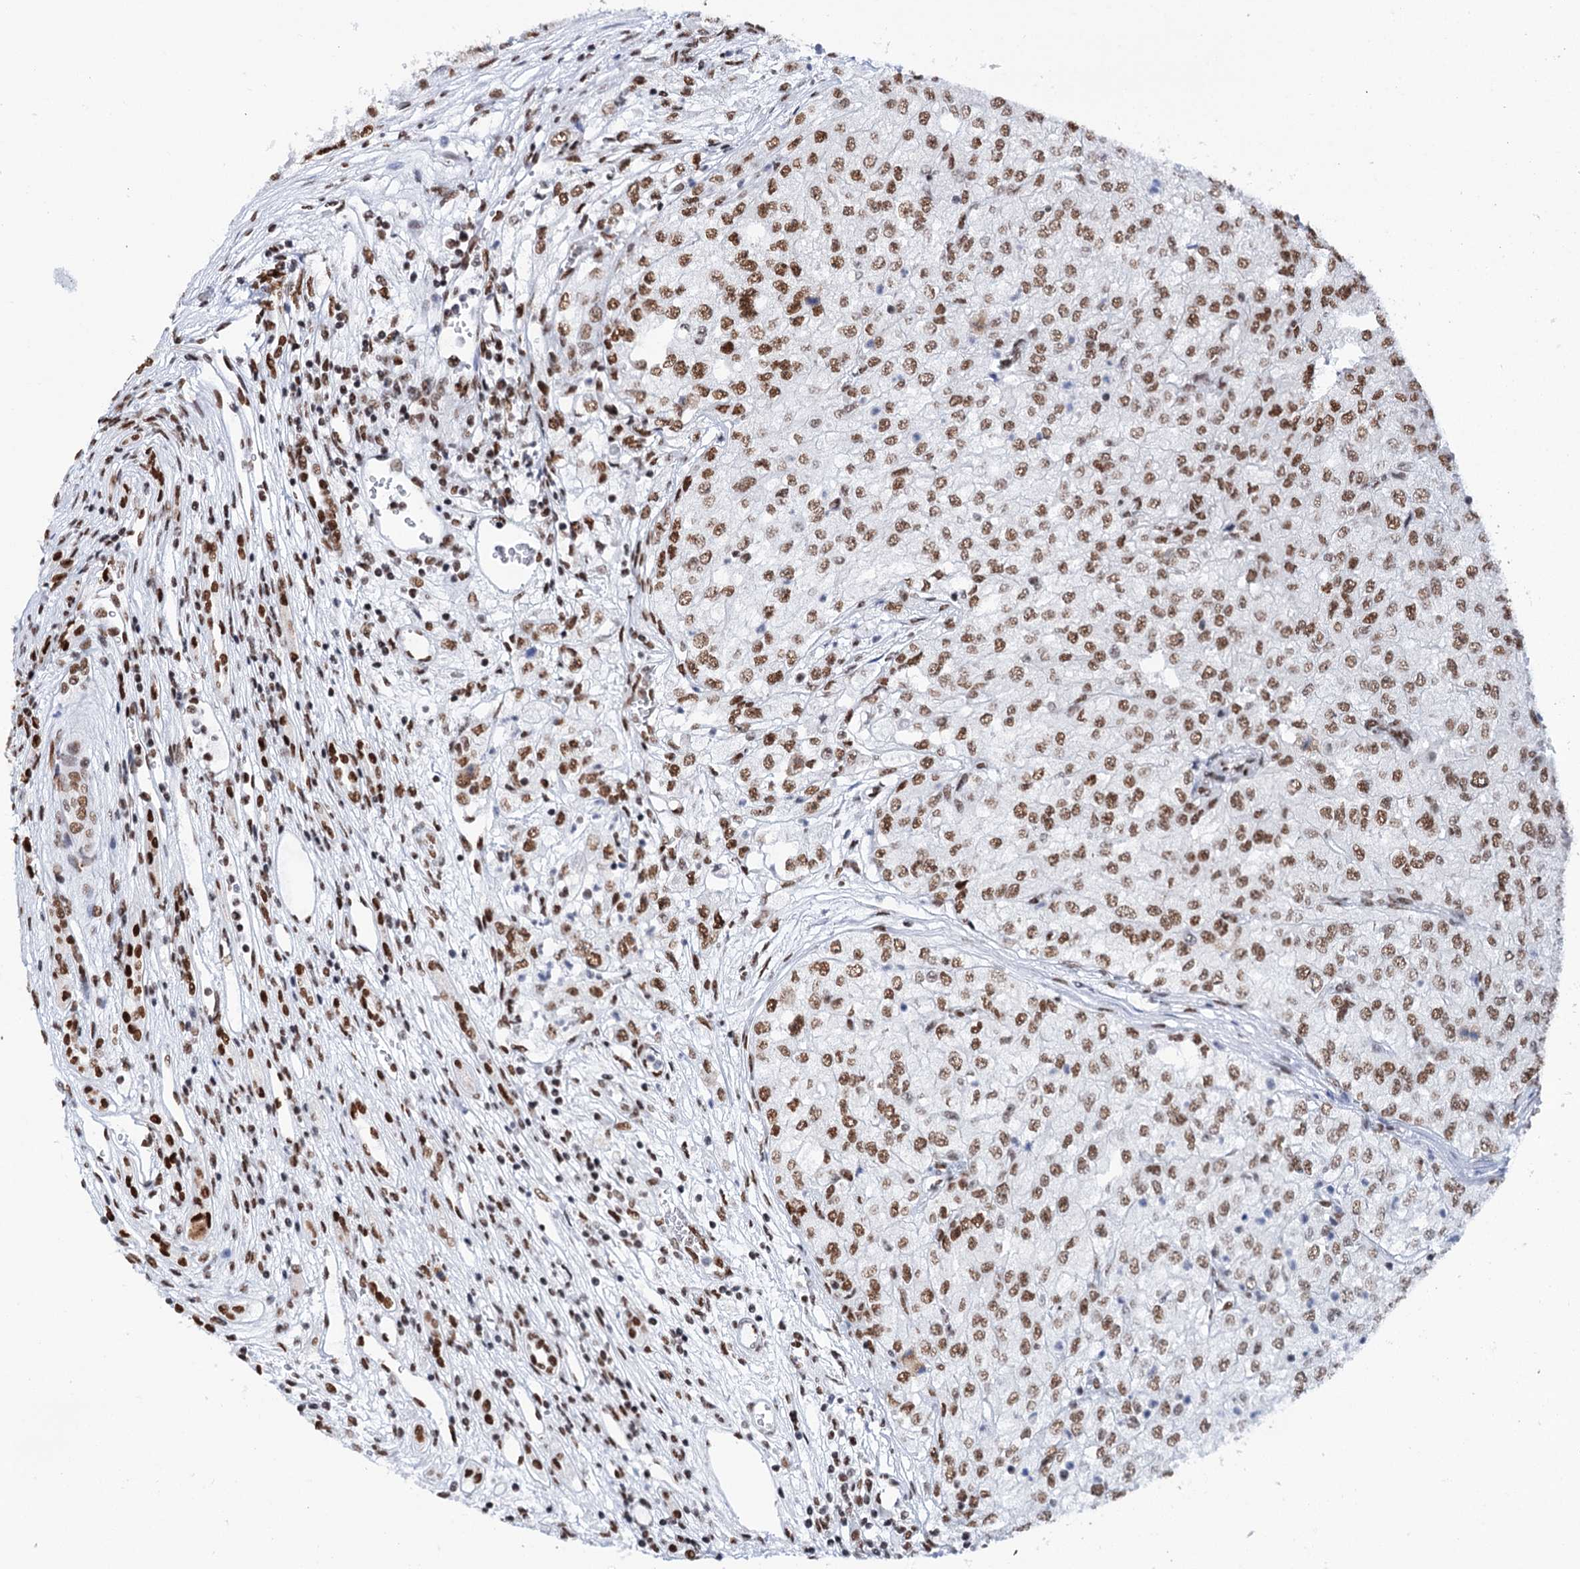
{"staining": {"intensity": "moderate", "quantity": ">75%", "location": "nuclear"}, "tissue": "renal cancer", "cell_type": "Tumor cells", "image_type": "cancer", "snomed": [{"axis": "morphology", "description": "Adenocarcinoma, NOS"}, {"axis": "topography", "description": "Kidney"}], "caption": "This photomicrograph reveals renal adenocarcinoma stained with immunohistochemistry to label a protein in brown. The nuclear of tumor cells show moderate positivity for the protein. Nuclei are counter-stained blue.", "gene": "MATR3", "patient": {"sex": "female", "age": 54}}